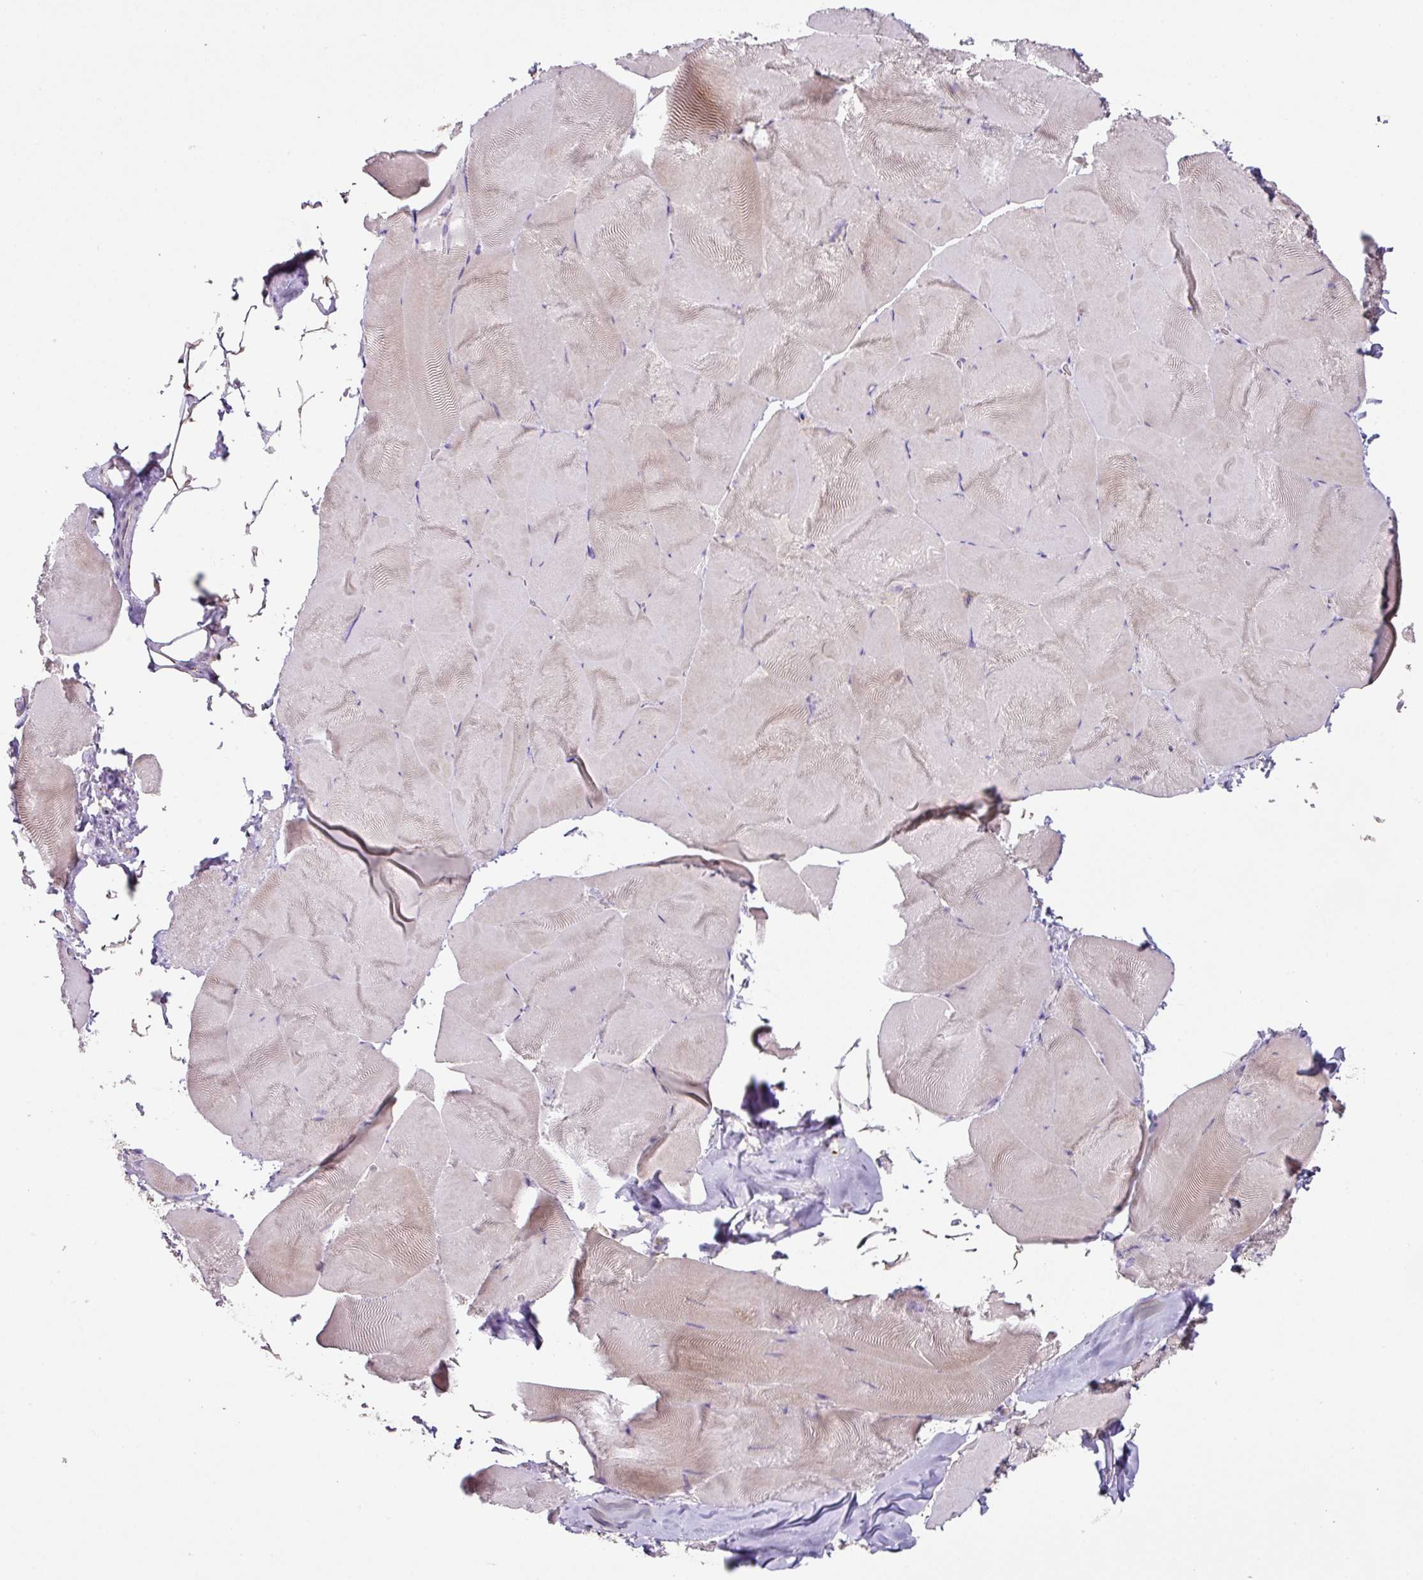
{"staining": {"intensity": "negative", "quantity": "none", "location": "none"}, "tissue": "skeletal muscle", "cell_type": "Myocytes", "image_type": "normal", "snomed": [{"axis": "morphology", "description": "Normal tissue, NOS"}, {"axis": "topography", "description": "Skeletal muscle"}], "caption": "Myocytes show no significant protein positivity in unremarkable skeletal muscle.", "gene": "PLEKHH3", "patient": {"sex": "female", "age": 64}}